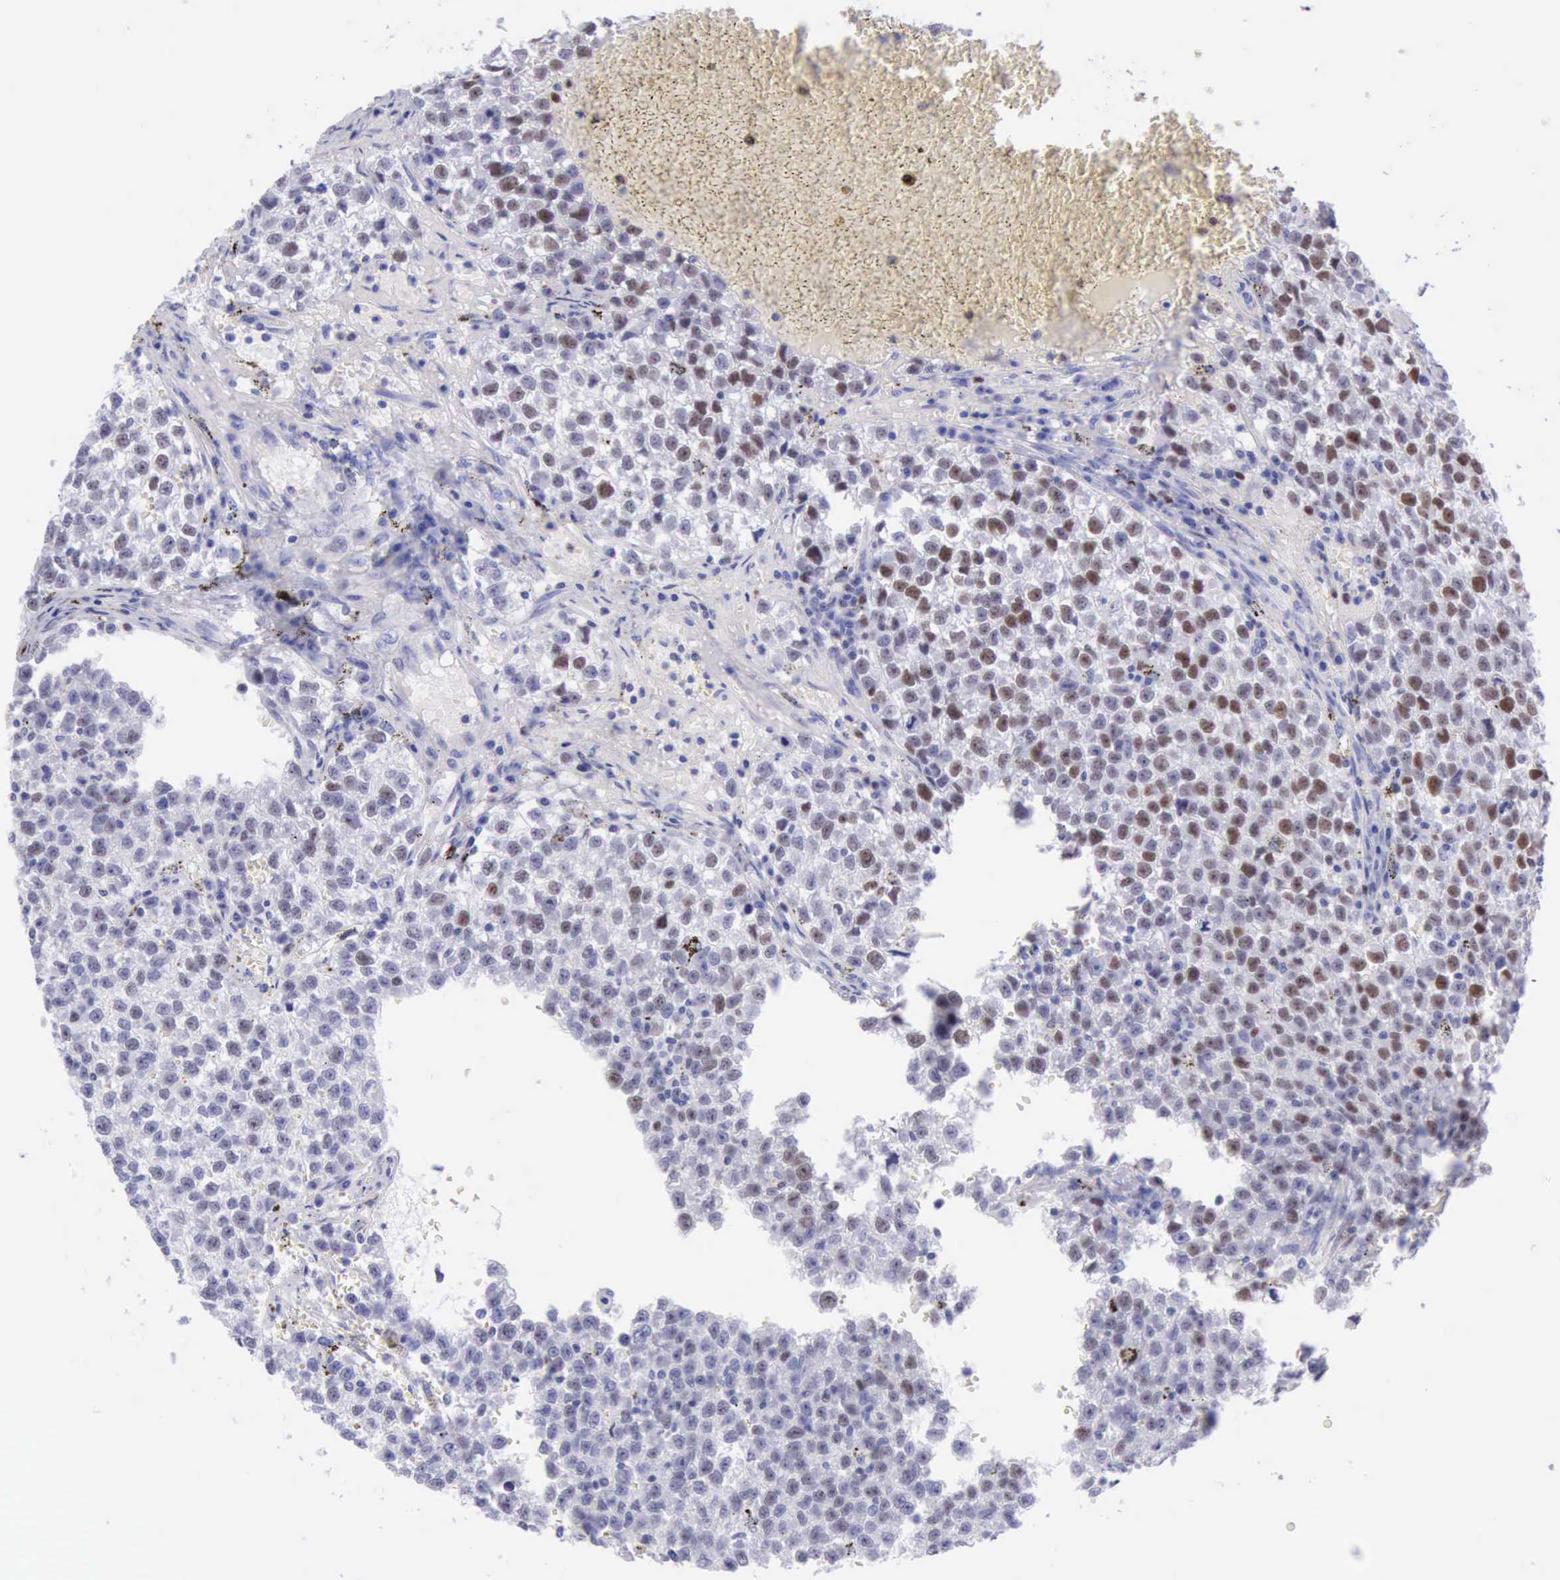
{"staining": {"intensity": "moderate", "quantity": ">75%", "location": "nuclear"}, "tissue": "testis cancer", "cell_type": "Tumor cells", "image_type": "cancer", "snomed": [{"axis": "morphology", "description": "Seminoma, NOS"}, {"axis": "topography", "description": "Testis"}], "caption": "About >75% of tumor cells in human seminoma (testis) display moderate nuclear protein expression as visualized by brown immunohistochemical staining.", "gene": "MCM2", "patient": {"sex": "male", "age": 35}}